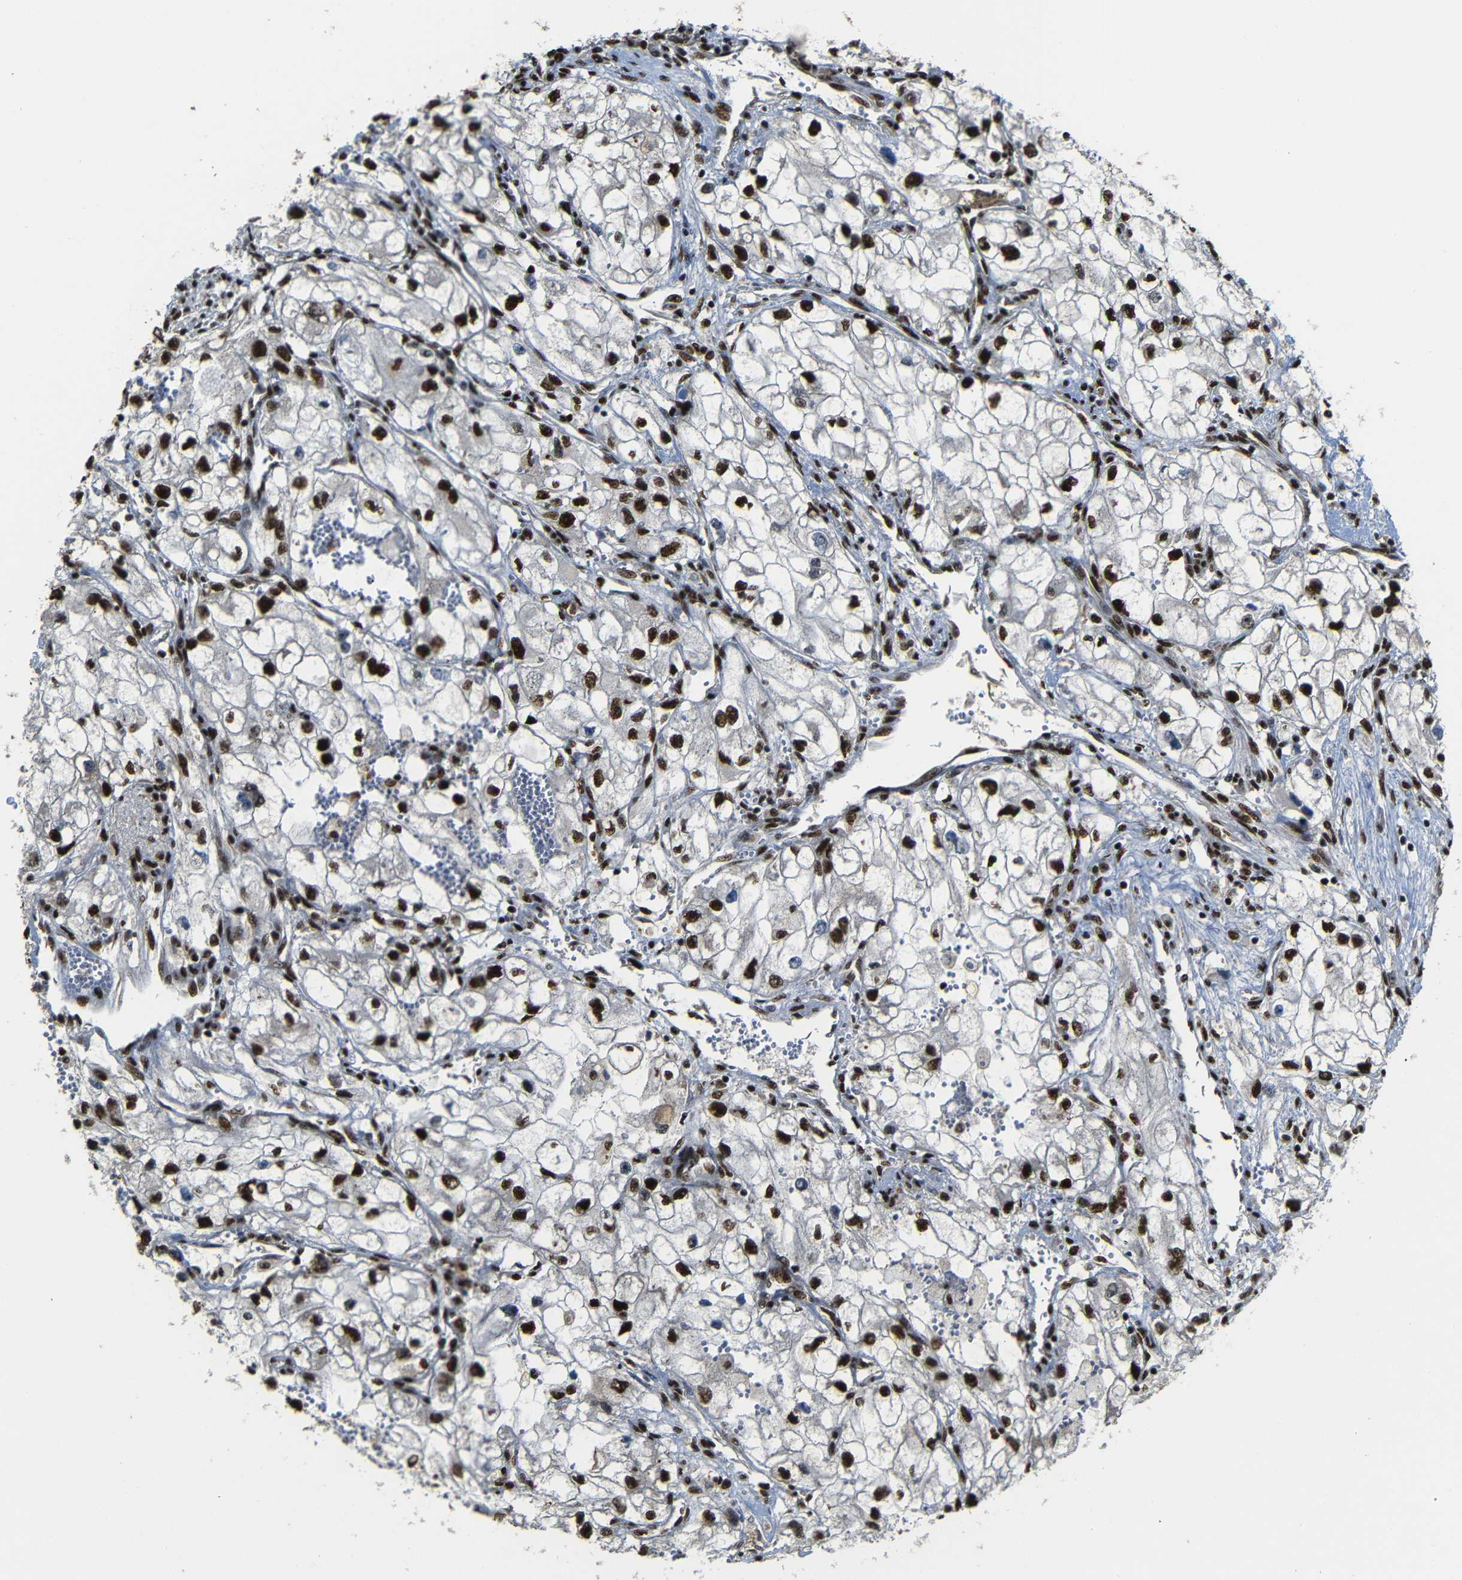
{"staining": {"intensity": "strong", "quantity": ">75%", "location": "nuclear"}, "tissue": "renal cancer", "cell_type": "Tumor cells", "image_type": "cancer", "snomed": [{"axis": "morphology", "description": "Adenocarcinoma, NOS"}, {"axis": "topography", "description": "Kidney"}], "caption": "Protein staining of adenocarcinoma (renal) tissue demonstrates strong nuclear expression in about >75% of tumor cells. Using DAB (3,3'-diaminobenzidine) (brown) and hematoxylin (blue) stains, captured at high magnification using brightfield microscopy.", "gene": "TCF7L2", "patient": {"sex": "female", "age": 70}}